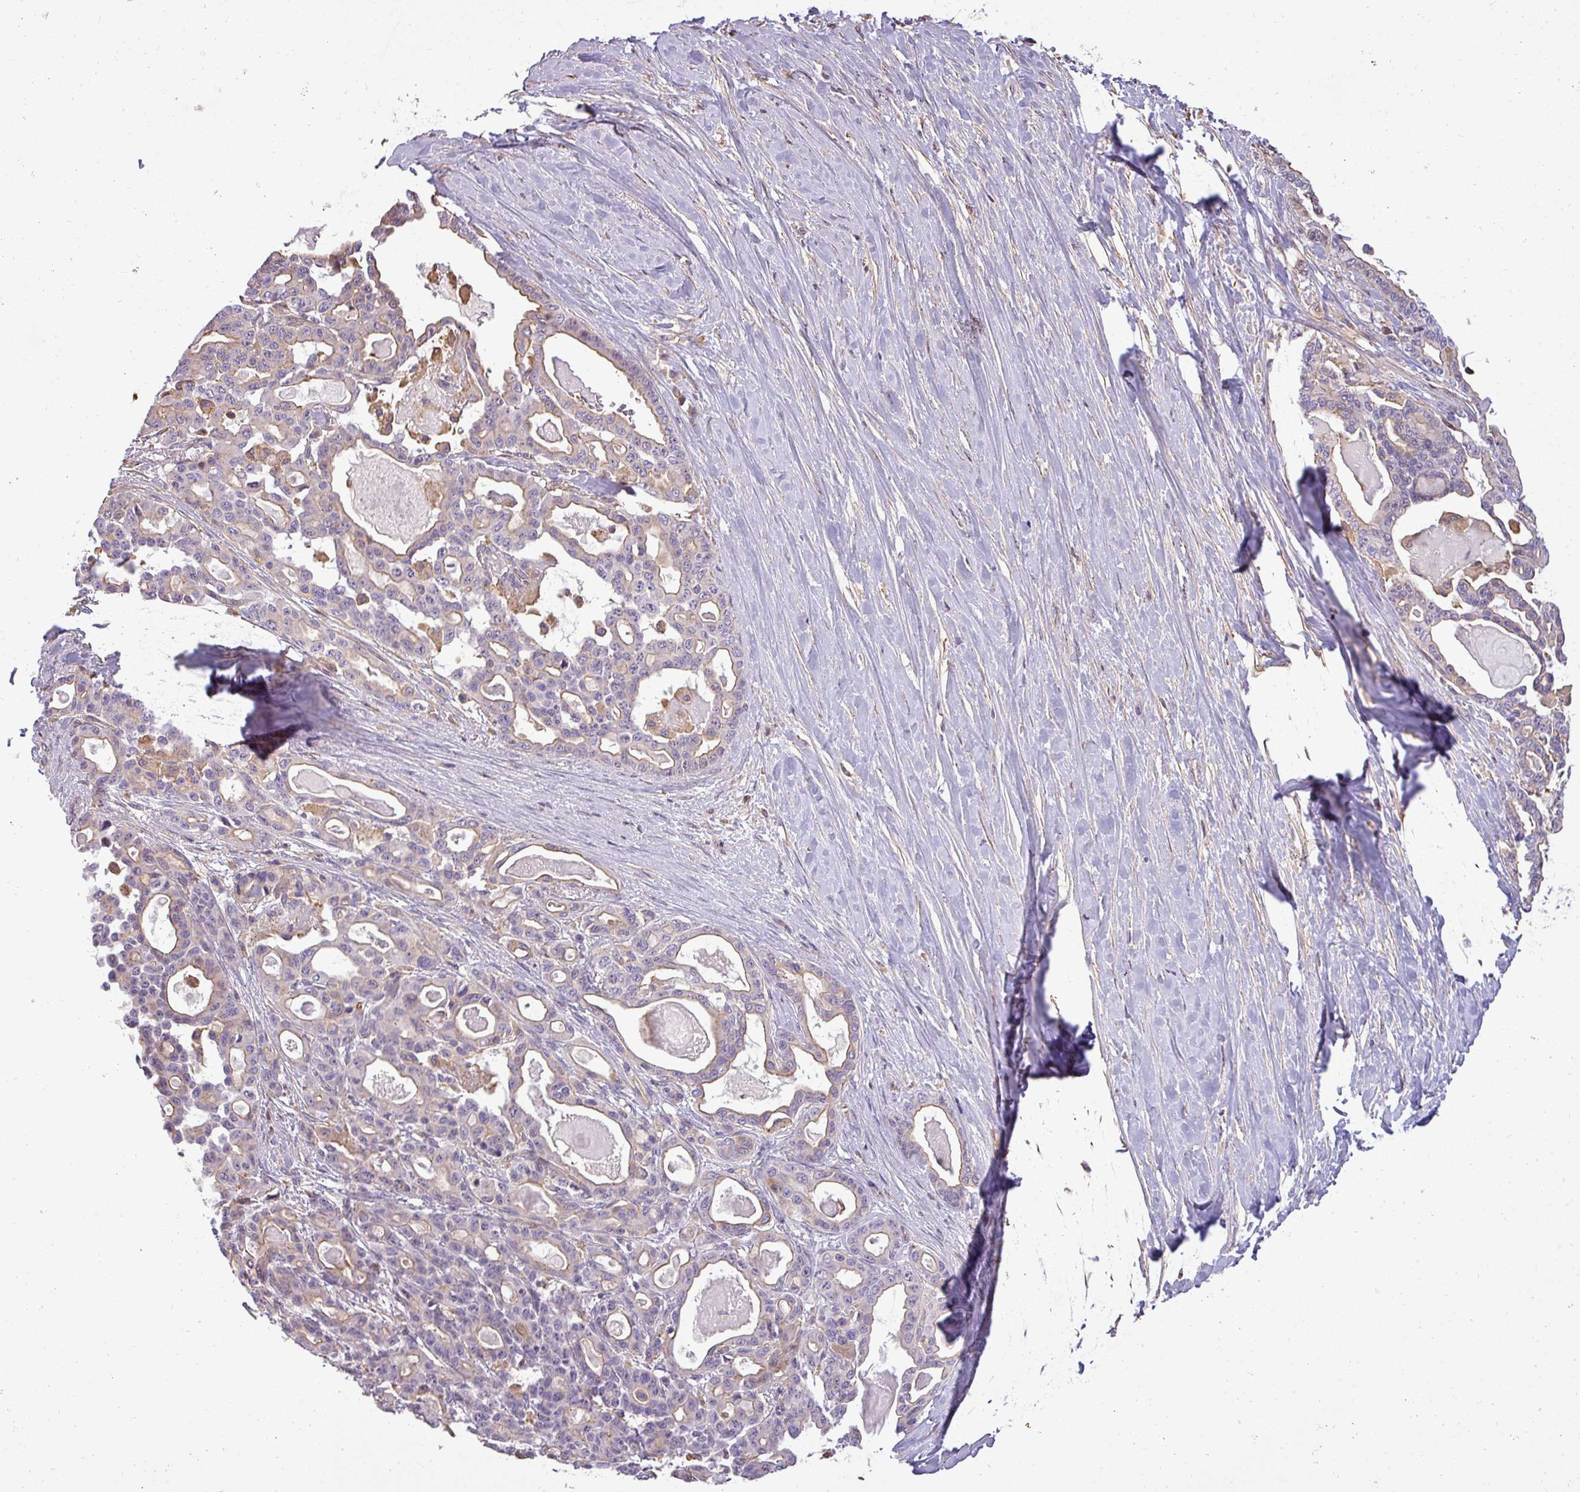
{"staining": {"intensity": "weak", "quantity": "25%-75%", "location": "cytoplasmic/membranous"}, "tissue": "pancreatic cancer", "cell_type": "Tumor cells", "image_type": "cancer", "snomed": [{"axis": "morphology", "description": "Adenocarcinoma, NOS"}, {"axis": "topography", "description": "Pancreas"}], "caption": "Pancreatic cancer stained with DAB (3,3'-diaminobenzidine) IHC reveals low levels of weak cytoplasmic/membranous expression in about 25%-75% of tumor cells.", "gene": "ZNF835", "patient": {"sex": "male", "age": 63}}